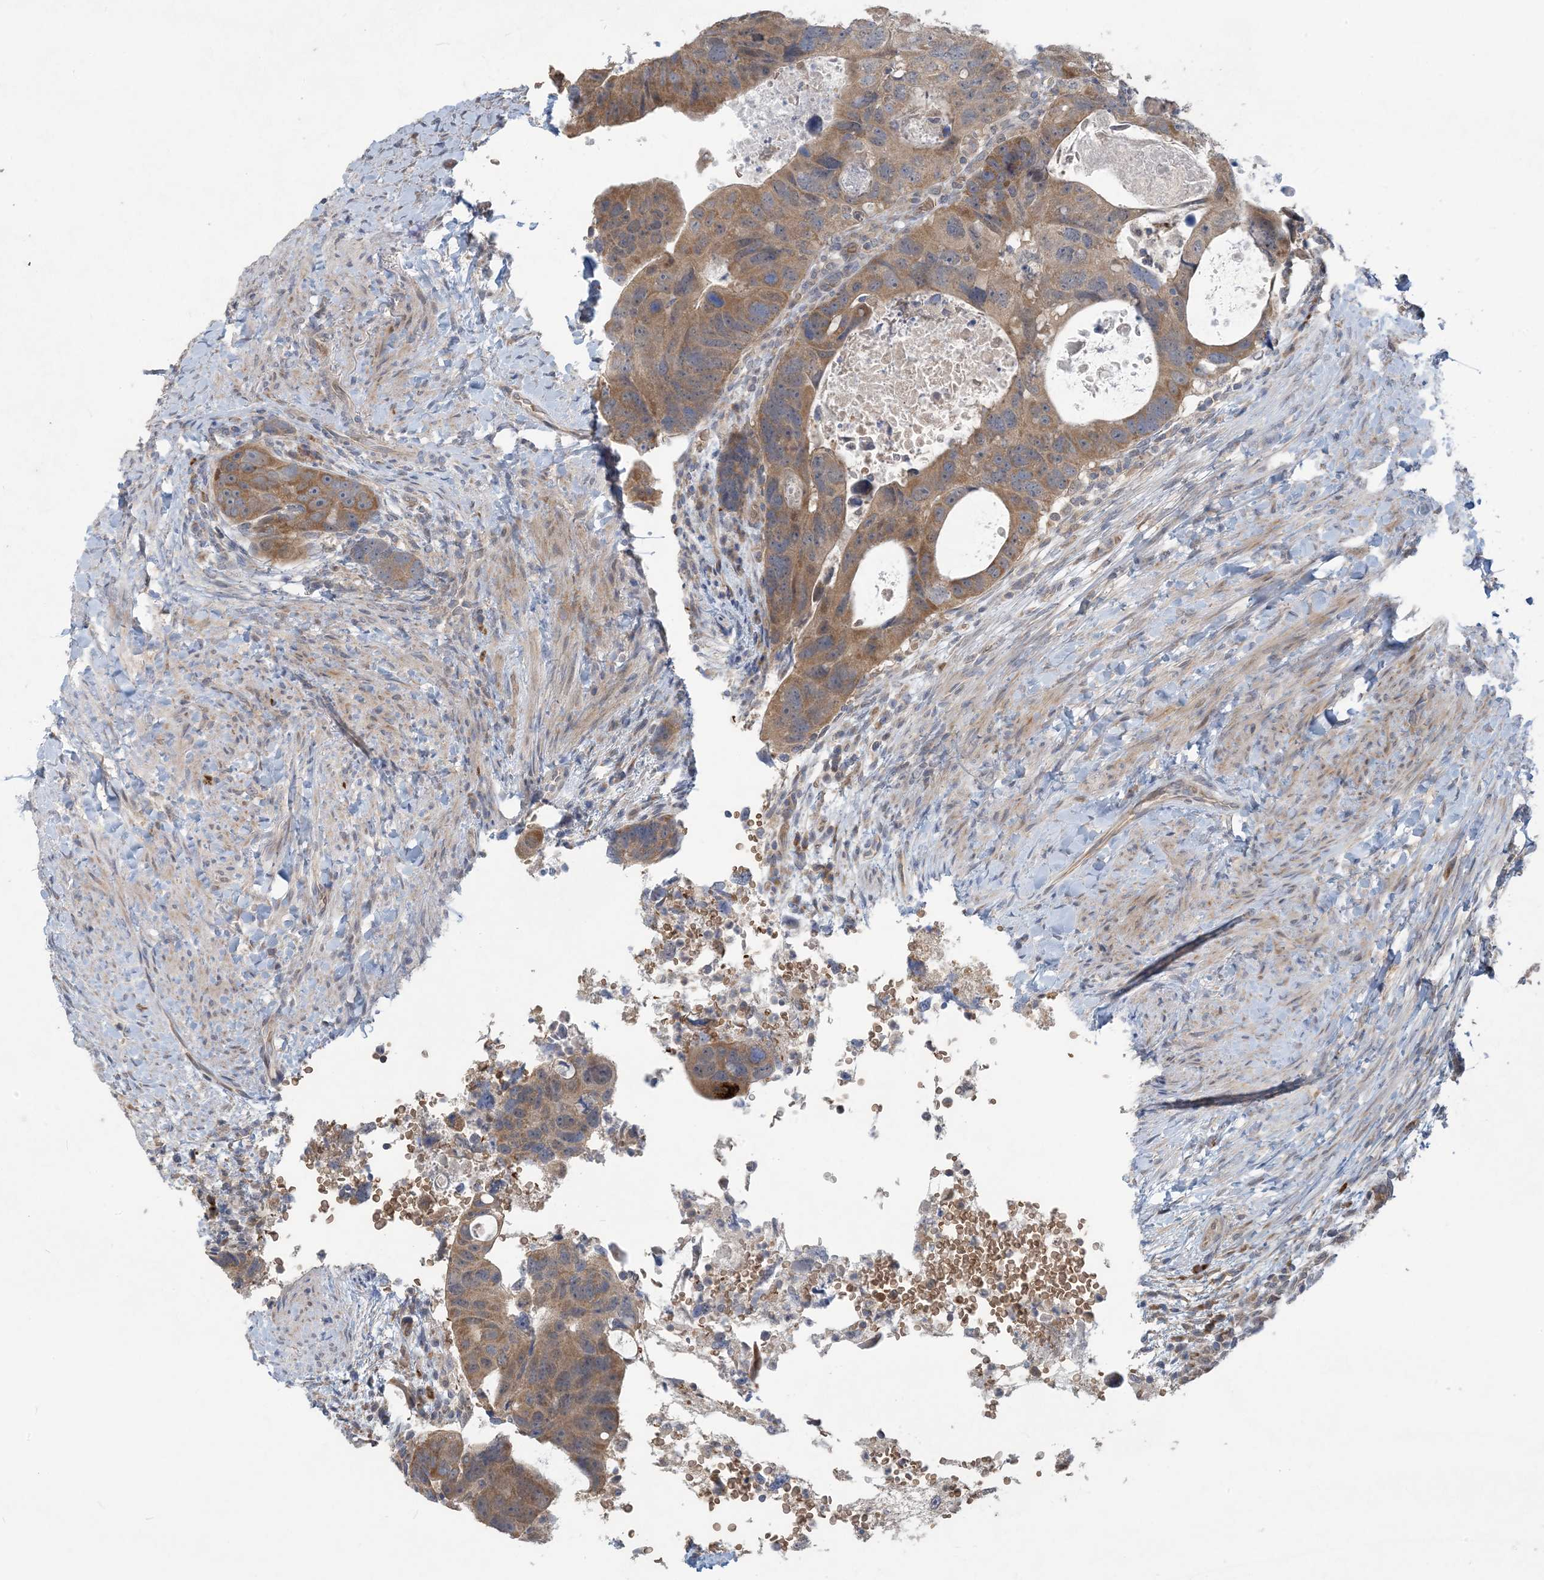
{"staining": {"intensity": "moderate", "quantity": ">75%", "location": "cytoplasmic/membranous"}, "tissue": "colorectal cancer", "cell_type": "Tumor cells", "image_type": "cancer", "snomed": [{"axis": "morphology", "description": "Adenocarcinoma, NOS"}, {"axis": "topography", "description": "Rectum"}], "caption": "IHC micrograph of human colorectal cancer (adenocarcinoma) stained for a protein (brown), which demonstrates medium levels of moderate cytoplasmic/membranous staining in about >75% of tumor cells.", "gene": "PUSL1", "patient": {"sex": "male", "age": 59}}